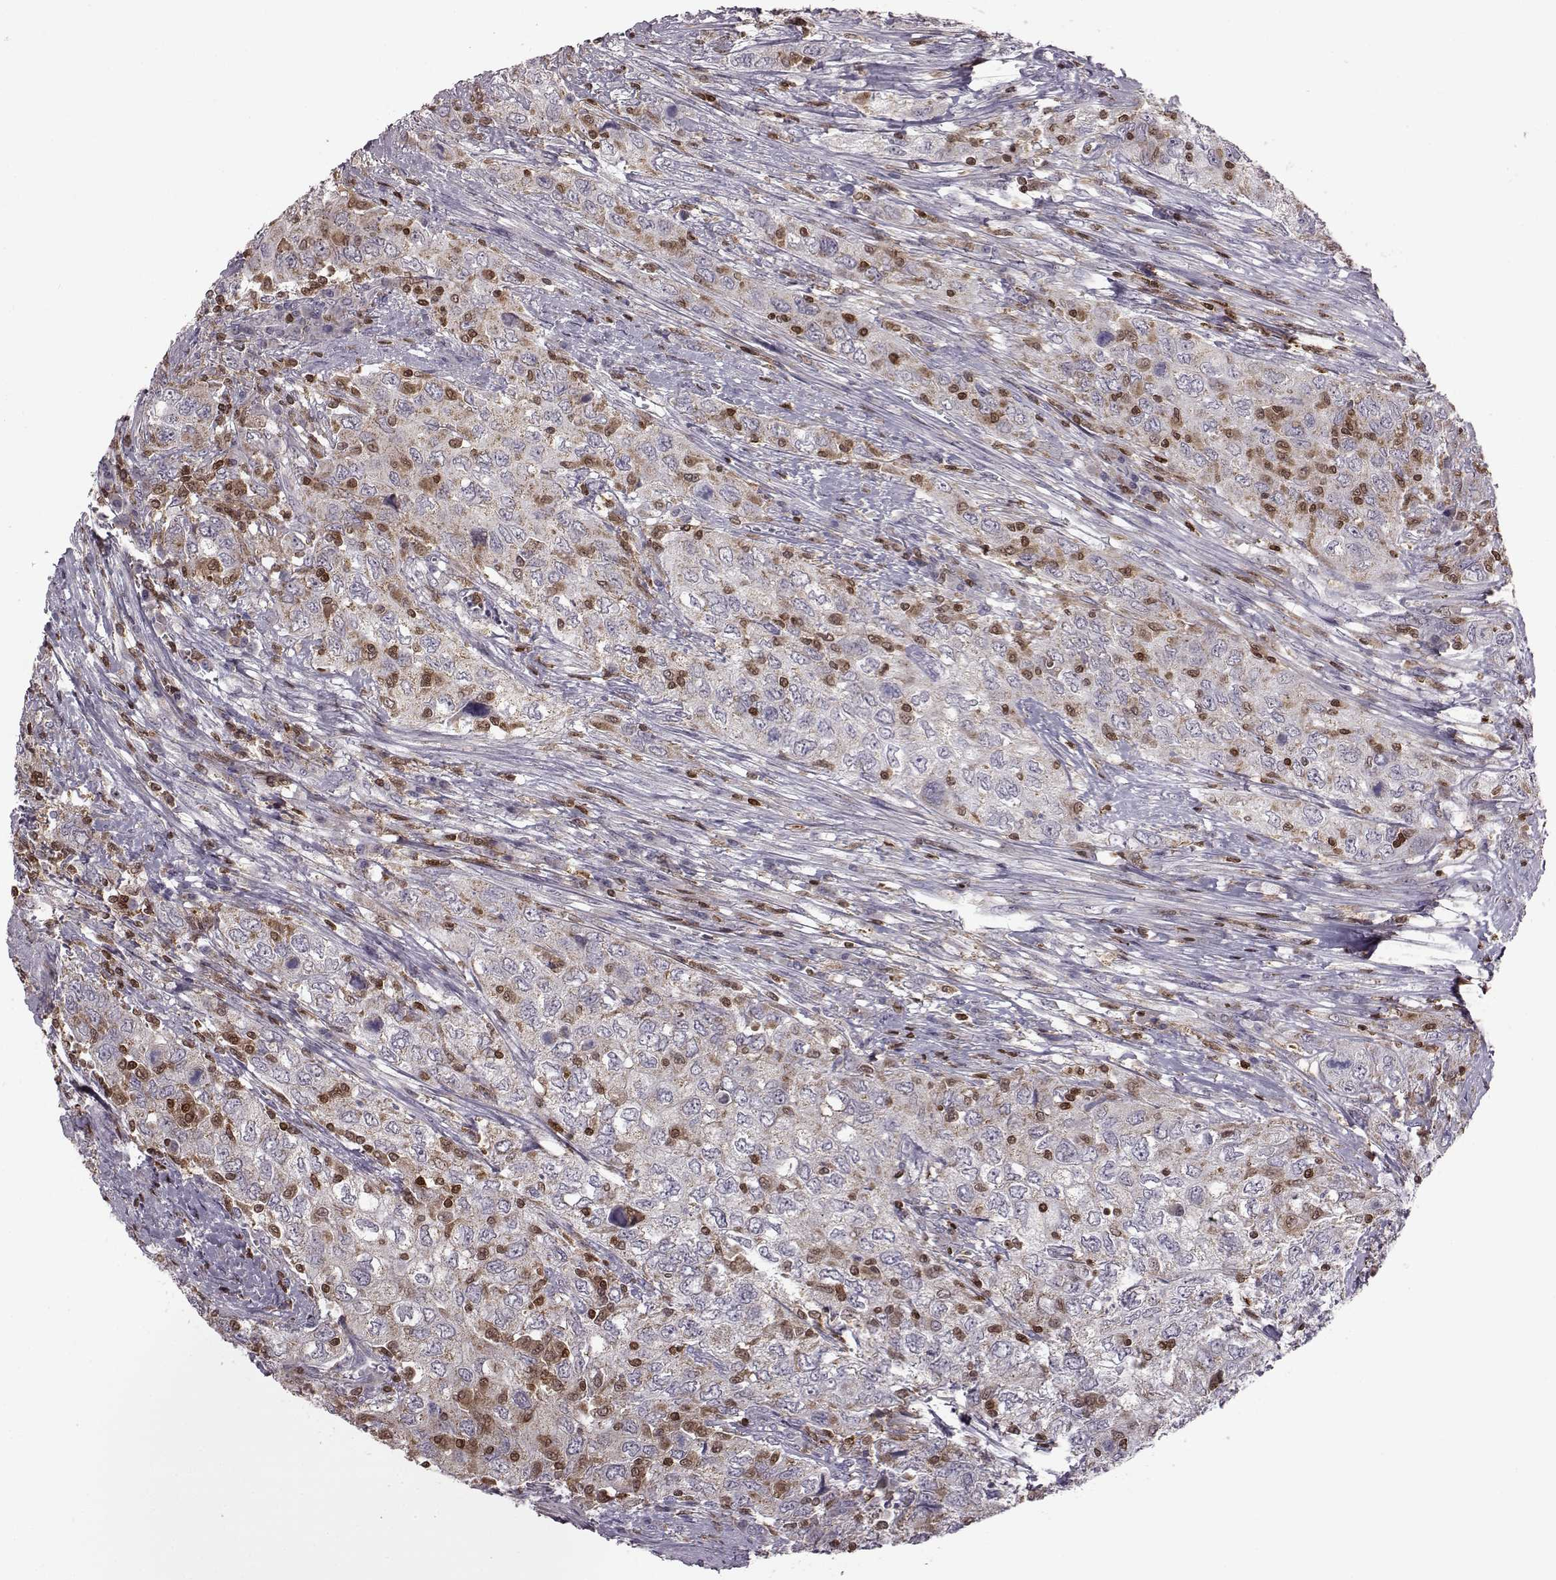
{"staining": {"intensity": "negative", "quantity": "none", "location": "none"}, "tissue": "urothelial cancer", "cell_type": "Tumor cells", "image_type": "cancer", "snomed": [{"axis": "morphology", "description": "Urothelial carcinoma, High grade"}, {"axis": "topography", "description": "Urinary bladder"}], "caption": "Tumor cells show no significant protein expression in urothelial carcinoma (high-grade). (DAB immunohistochemistry (IHC) with hematoxylin counter stain).", "gene": "DOK2", "patient": {"sex": "male", "age": 76}}